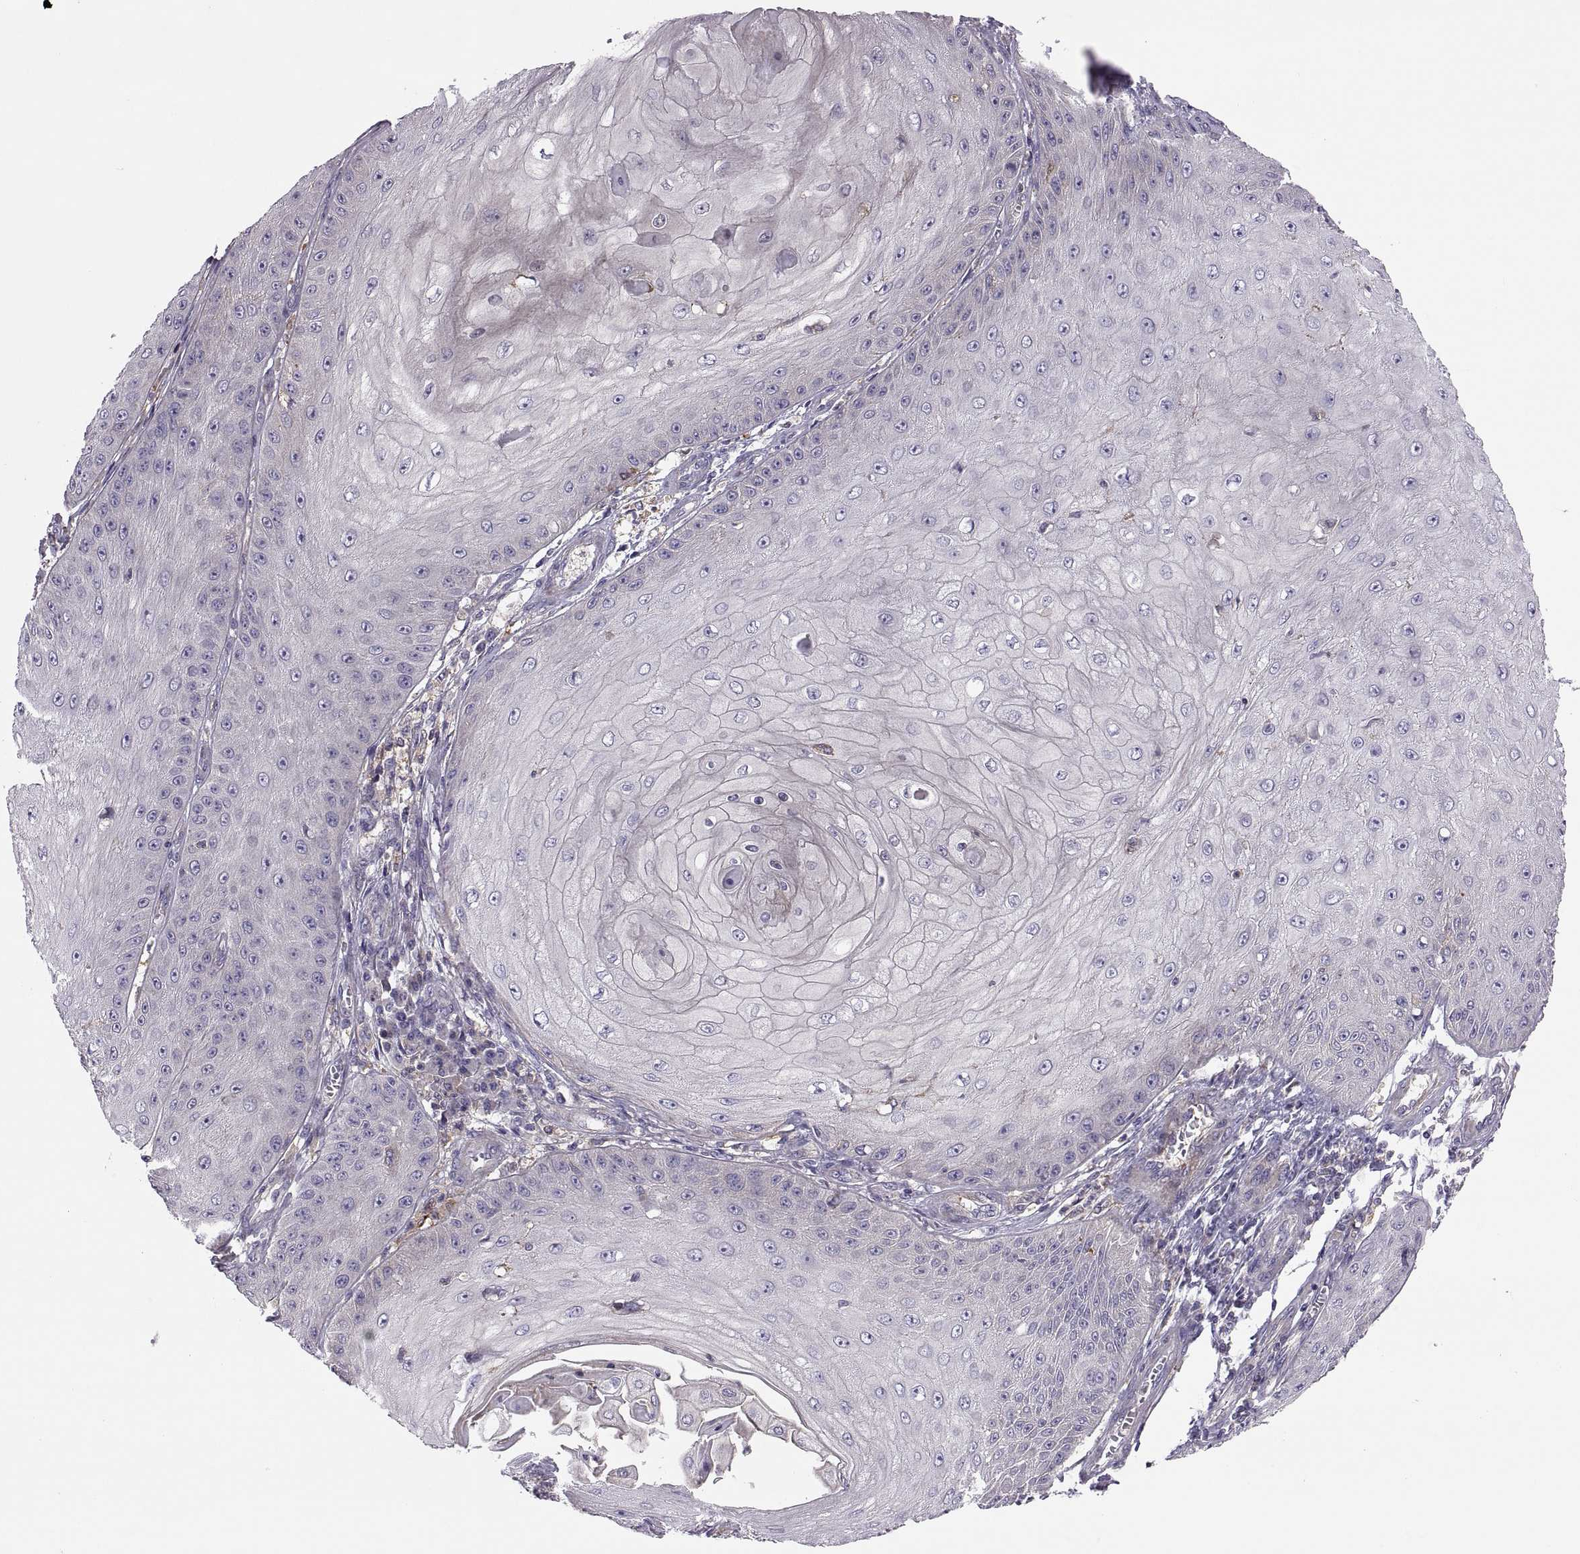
{"staining": {"intensity": "negative", "quantity": "none", "location": "none"}, "tissue": "skin cancer", "cell_type": "Tumor cells", "image_type": "cancer", "snomed": [{"axis": "morphology", "description": "Squamous cell carcinoma, NOS"}, {"axis": "topography", "description": "Skin"}], "caption": "Protein analysis of squamous cell carcinoma (skin) exhibits no significant expression in tumor cells.", "gene": "SPATA32", "patient": {"sex": "male", "age": 70}}